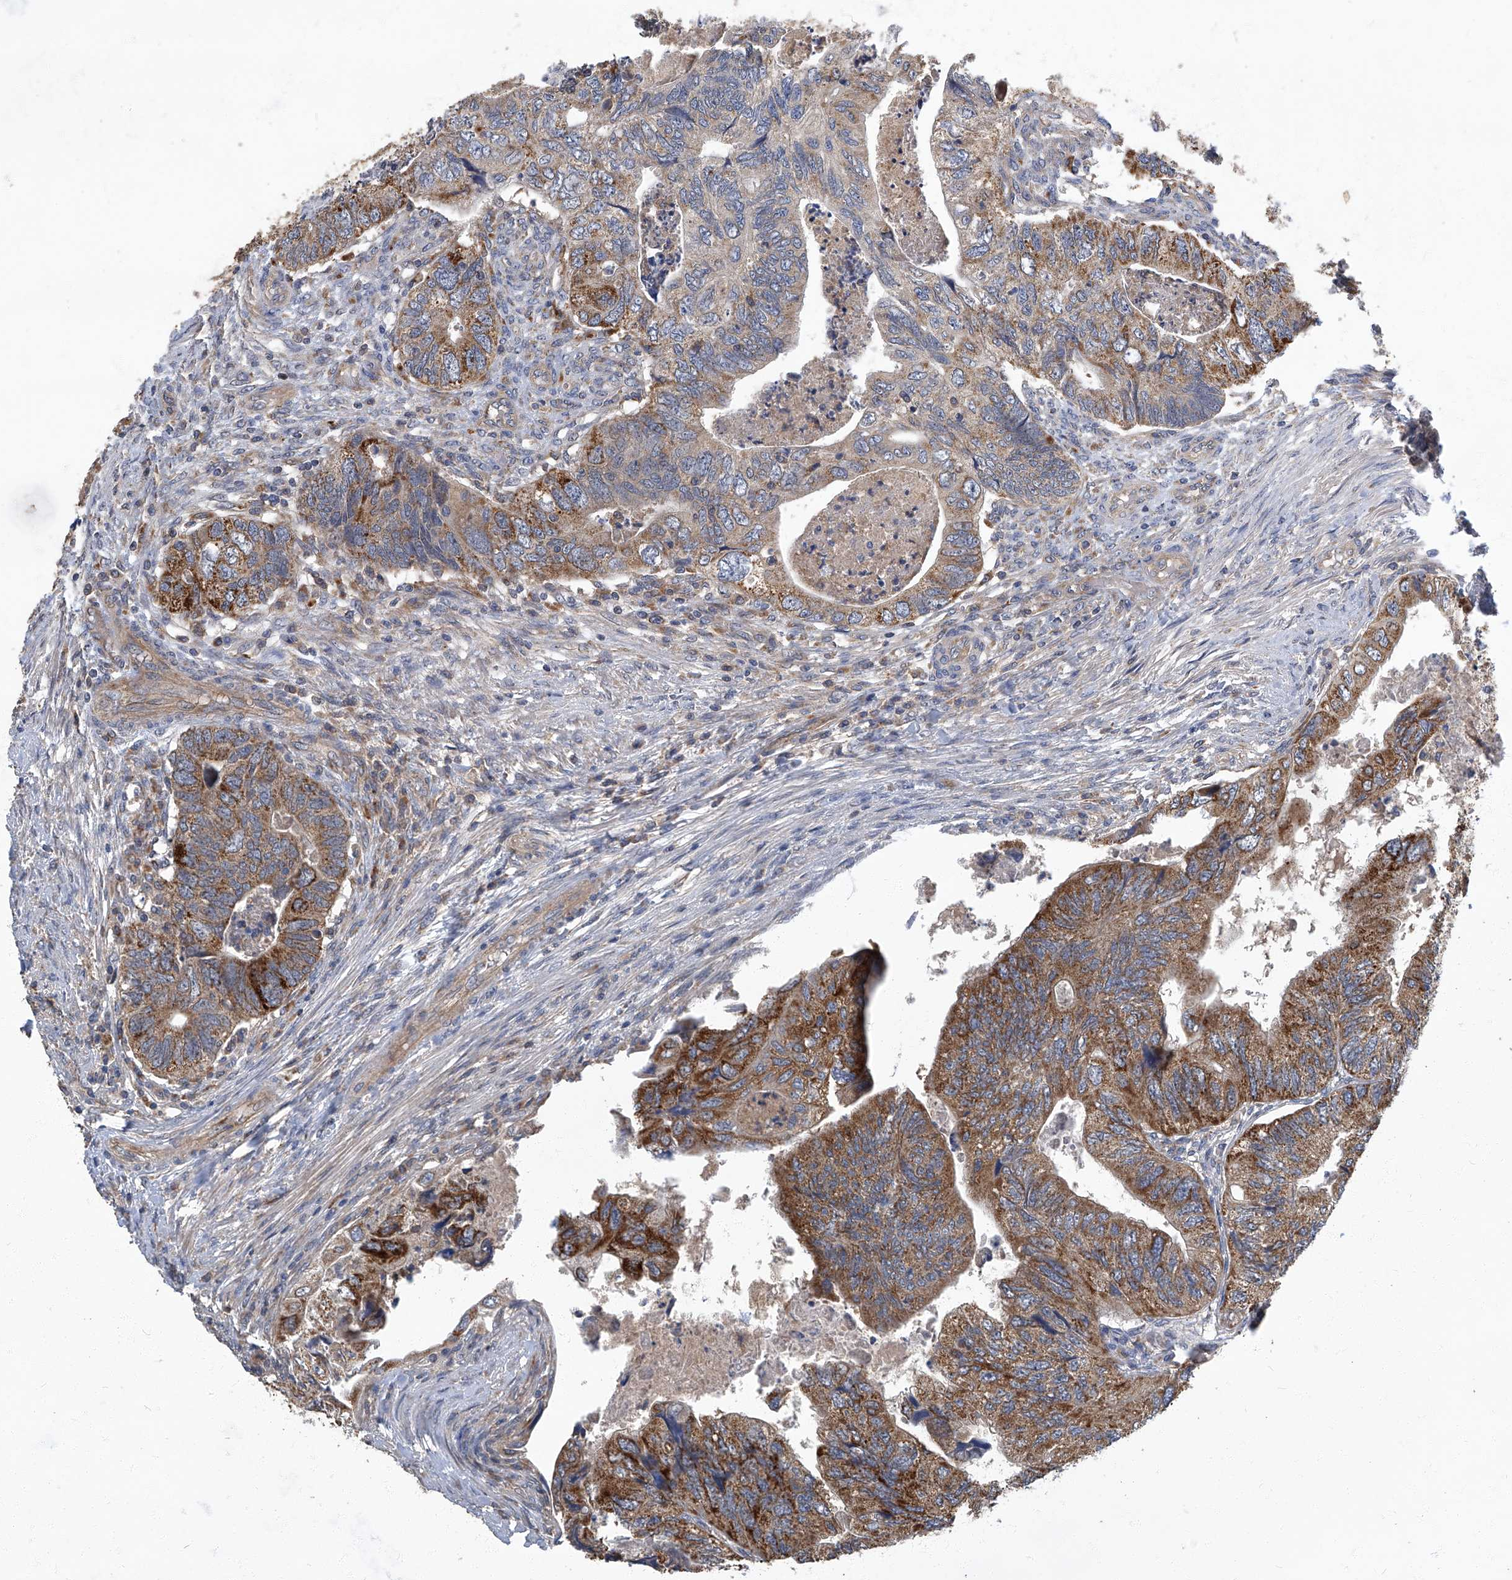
{"staining": {"intensity": "strong", "quantity": "25%-75%", "location": "cytoplasmic/membranous"}, "tissue": "colorectal cancer", "cell_type": "Tumor cells", "image_type": "cancer", "snomed": [{"axis": "morphology", "description": "Adenocarcinoma, NOS"}, {"axis": "topography", "description": "Rectum"}], "caption": "Immunohistochemistry (IHC) (DAB (3,3'-diaminobenzidine)) staining of adenocarcinoma (colorectal) shows strong cytoplasmic/membranous protein expression in approximately 25%-75% of tumor cells.", "gene": "TNFRSF13B", "patient": {"sex": "male", "age": 63}}